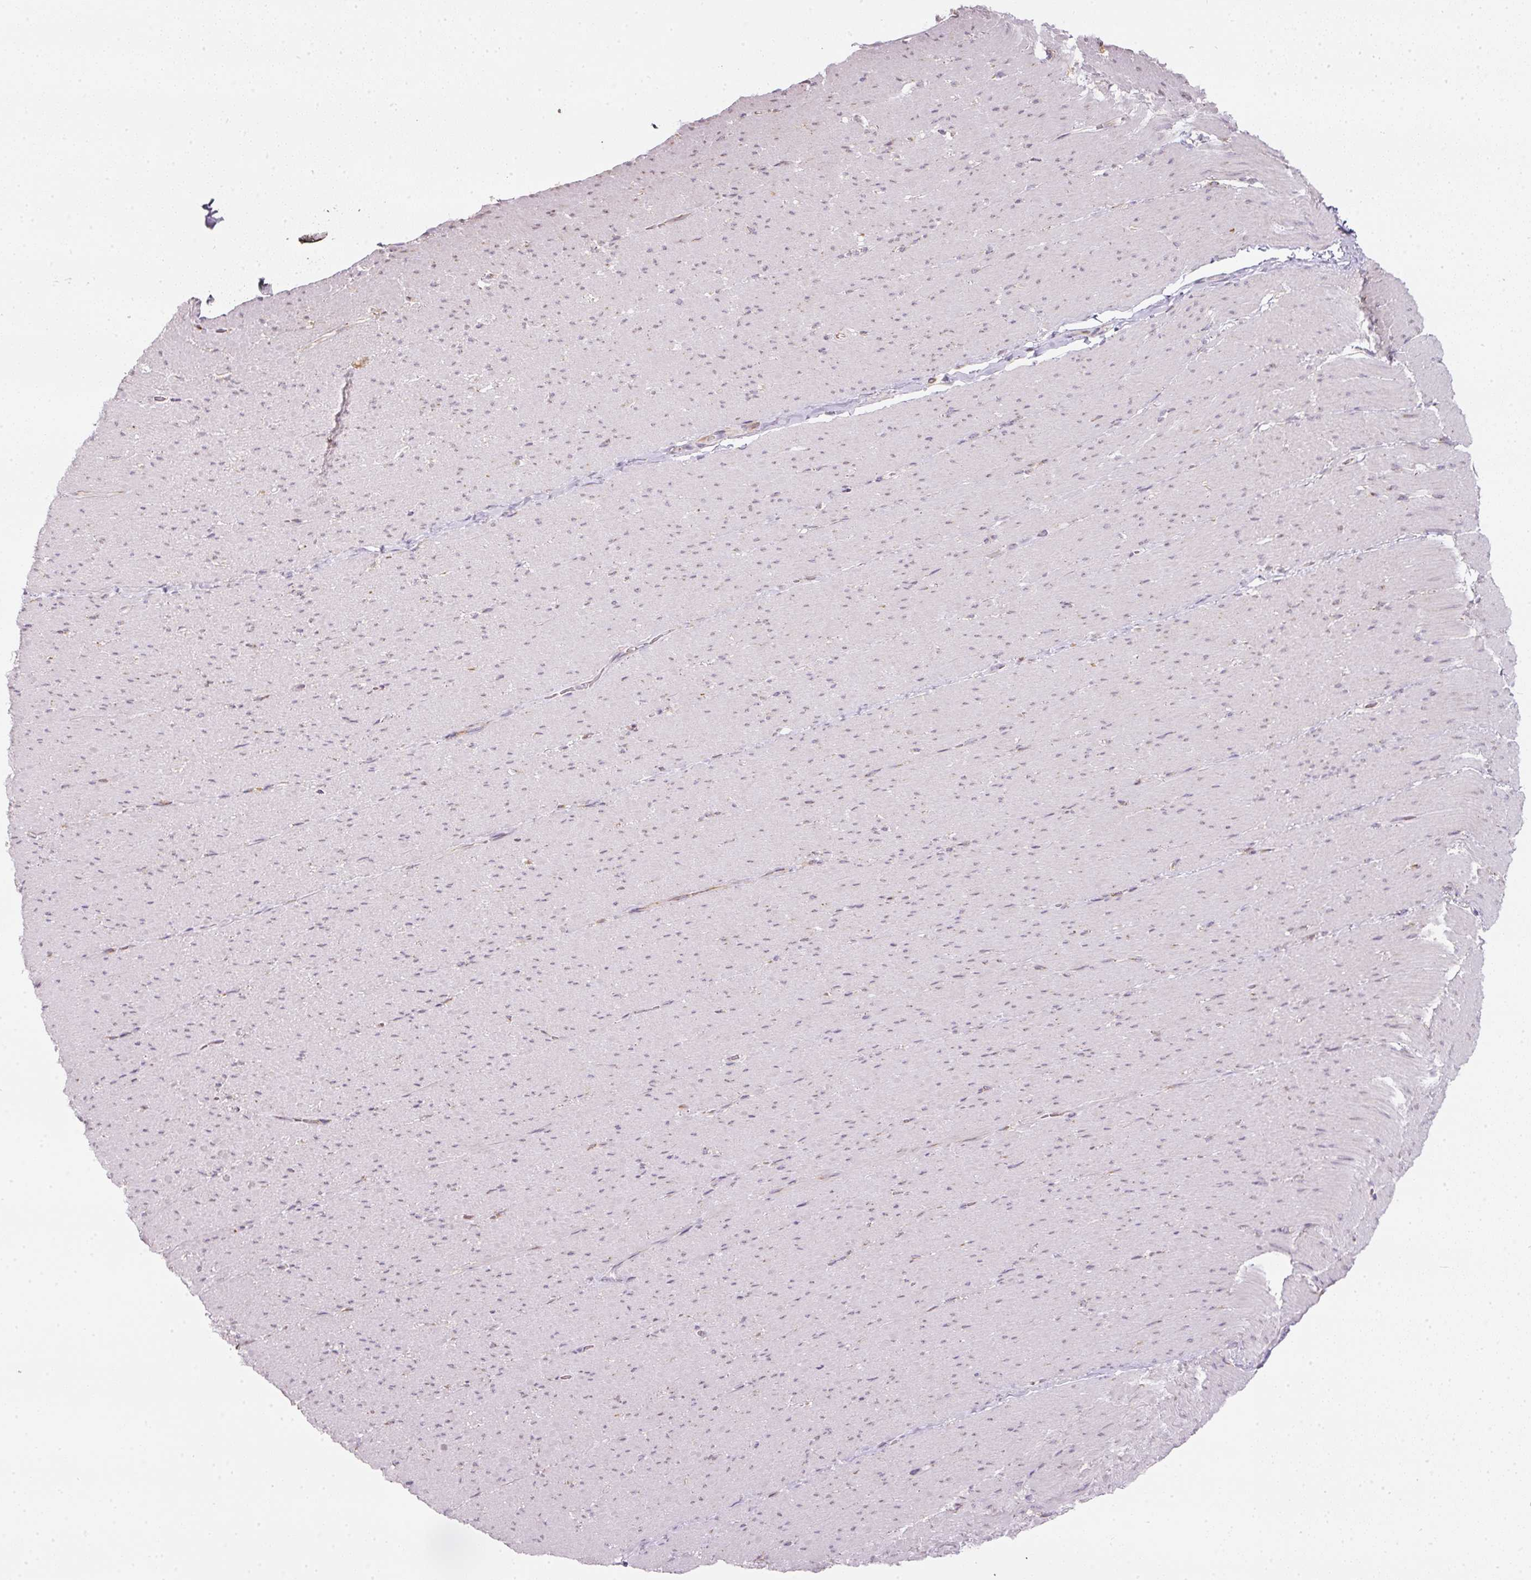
{"staining": {"intensity": "negative", "quantity": "none", "location": "none"}, "tissue": "smooth muscle", "cell_type": "Smooth muscle cells", "image_type": "normal", "snomed": [{"axis": "morphology", "description": "Normal tissue, NOS"}, {"axis": "topography", "description": "Smooth muscle"}, {"axis": "topography", "description": "Rectum"}], "caption": "Photomicrograph shows no protein expression in smooth muscle cells of benign smooth muscle. (DAB immunohistochemistry with hematoxylin counter stain).", "gene": "MORN4", "patient": {"sex": "male", "age": 53}}